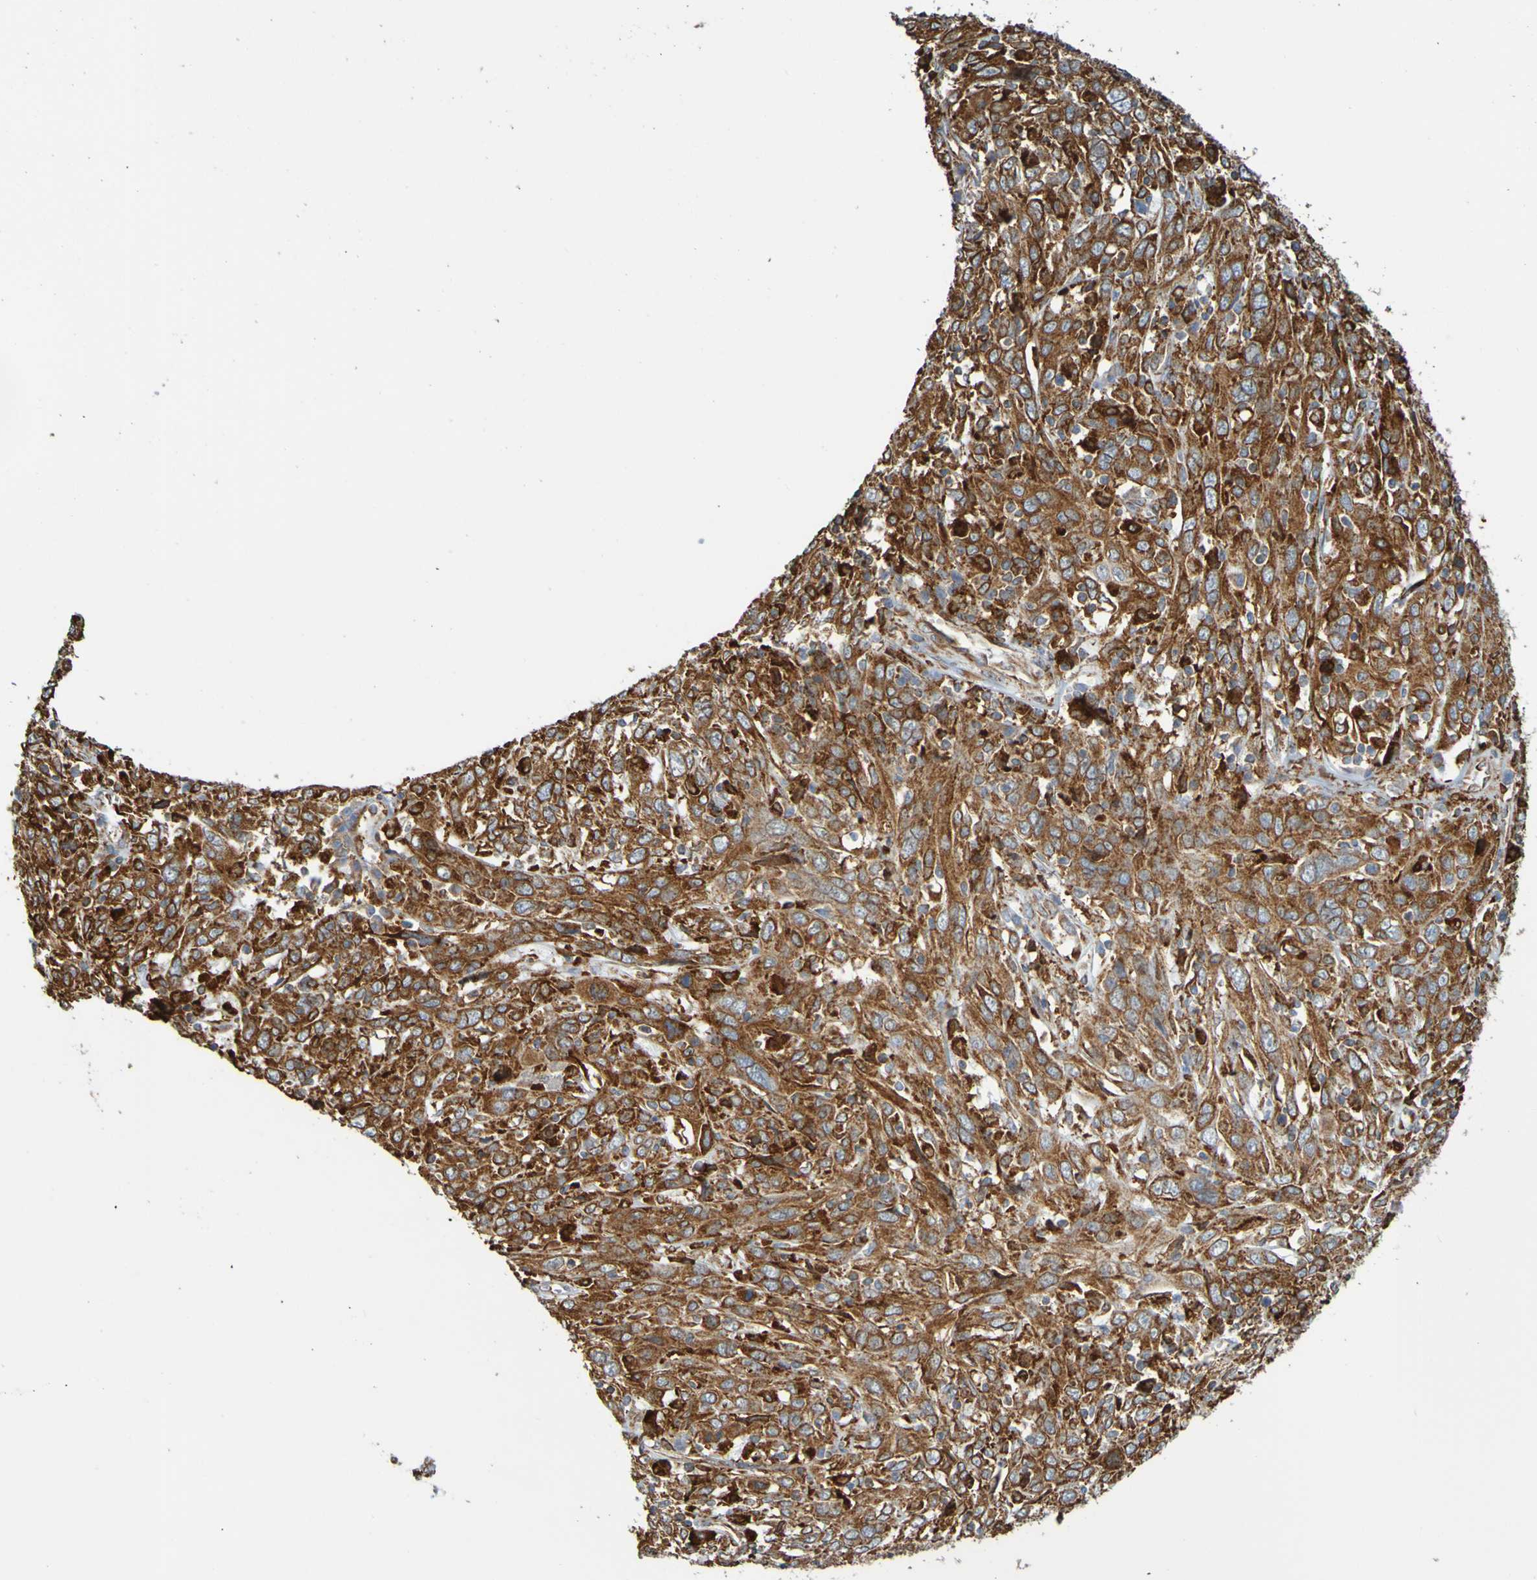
{"staining": {"intensity": "strong", "quantity": "25%-75%", "location": "cytoplasmic/membranous"}, "tissue": "cervical cancer", "cell_type": "Tumor cells", "image_type": "cancer", "snomed": [{"axis": "morphology", "description": "Squamous cell carcinoma, NOS"}, {"axis": "topography", "description": "Cervix"}], "caption": "Squamous cell carcinoma (cervical) stained for a protein displays strong cytoplasmic/membranous positivity in tumor cells.", "gene": "PDIA3", "patient": {"sex": "female", "age": 46}}